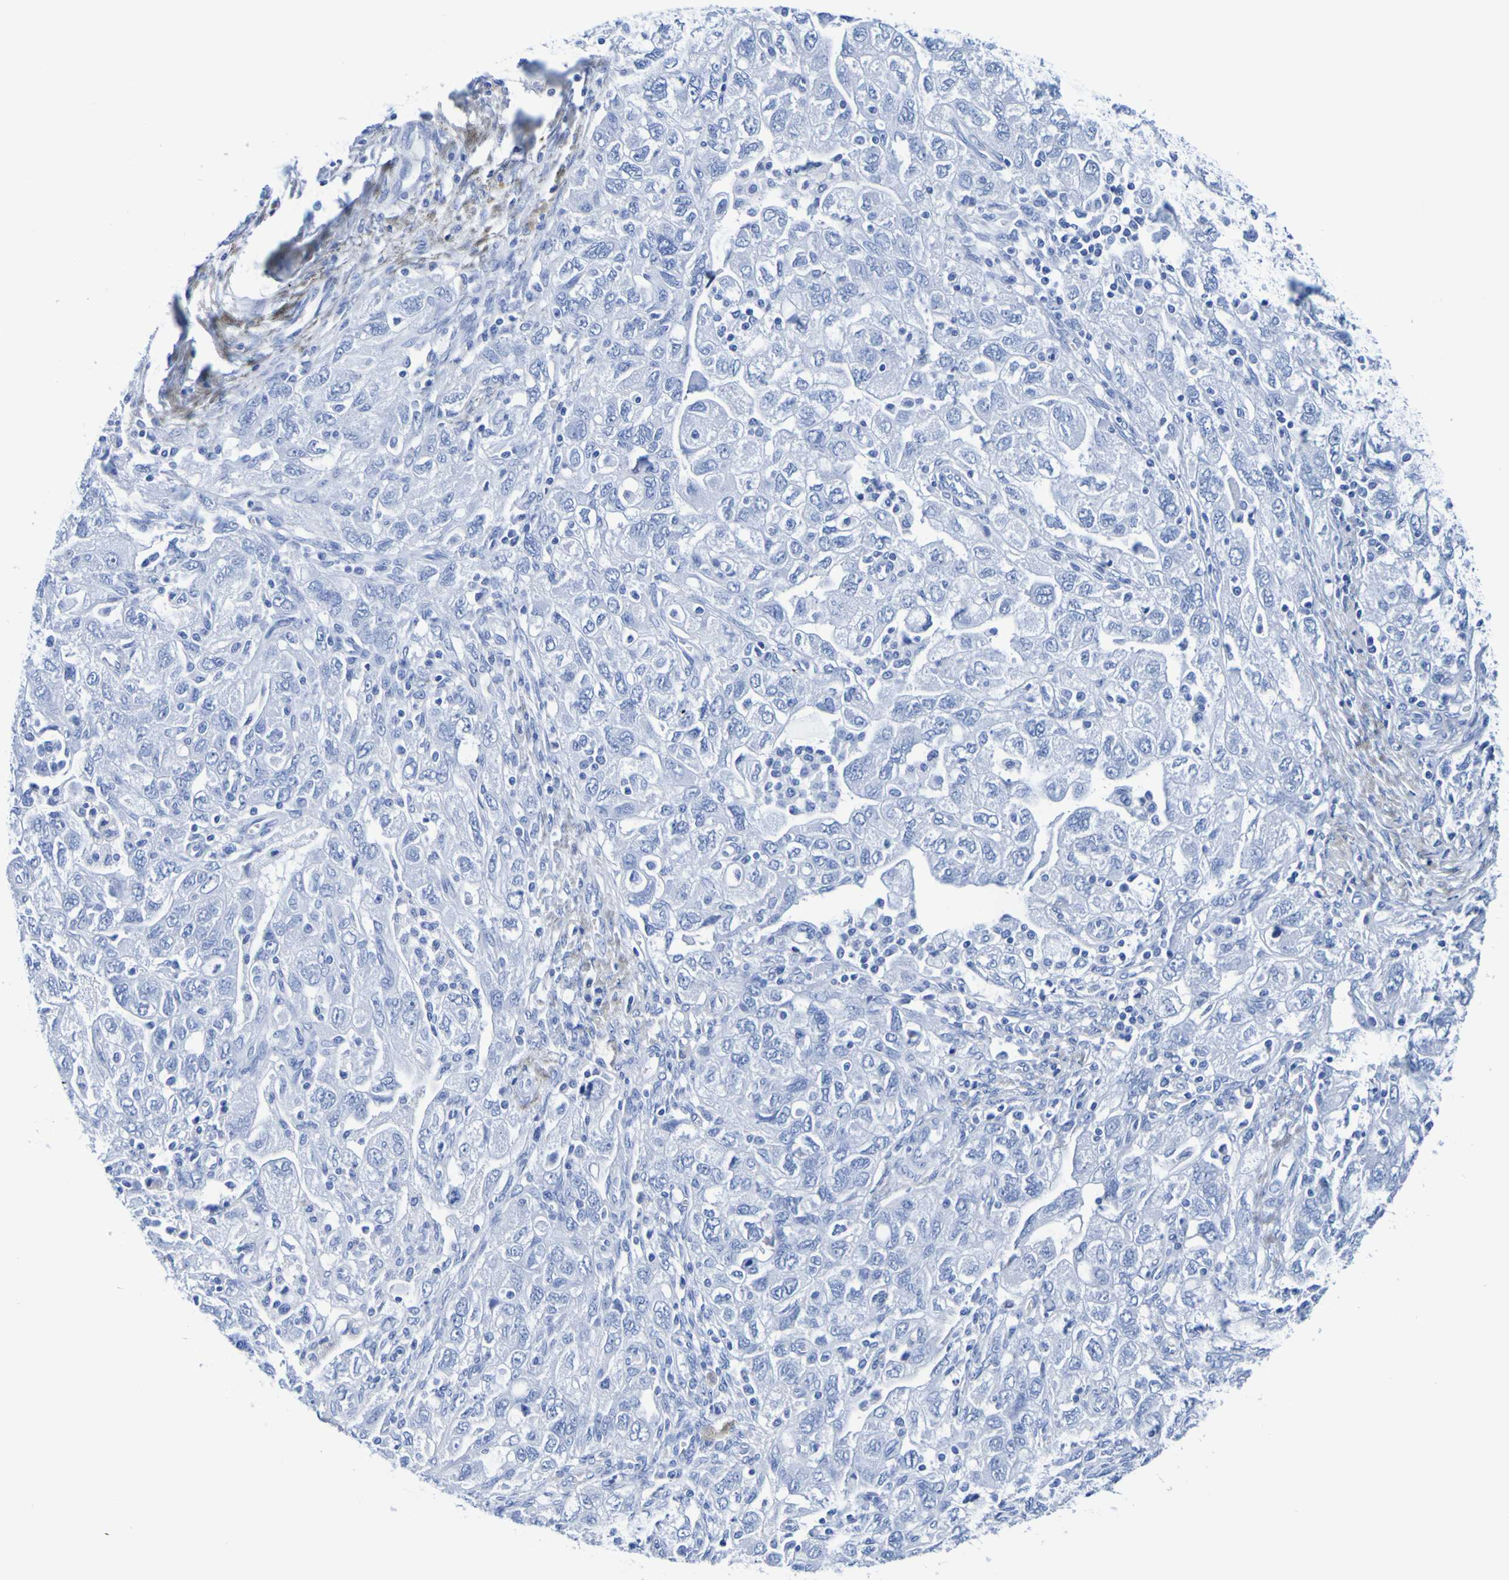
{"staining": {"intensity": "negative", "quantity": "none", "location": "none"}, "tissue": "ovarian cancer", "cell_type": "Tumor cells", "image_type": "cancer", "snomed": [{"axis": "morphology", "description": "Carcinoma, NOS"}, {"axis": "morphology", "description": "Cystadenocarcinoma, serous, NOS"}, {"axis": "topography", "description": "Ovary"}], "caption": "An IHC histopathology image of ovarian cancer (carcinoma) is shown. There is no staining in tumor cells of ovarian cancer (carcinoma).", "gene": "DPEP1", "patient": {"sex": "female", "age": 69}}